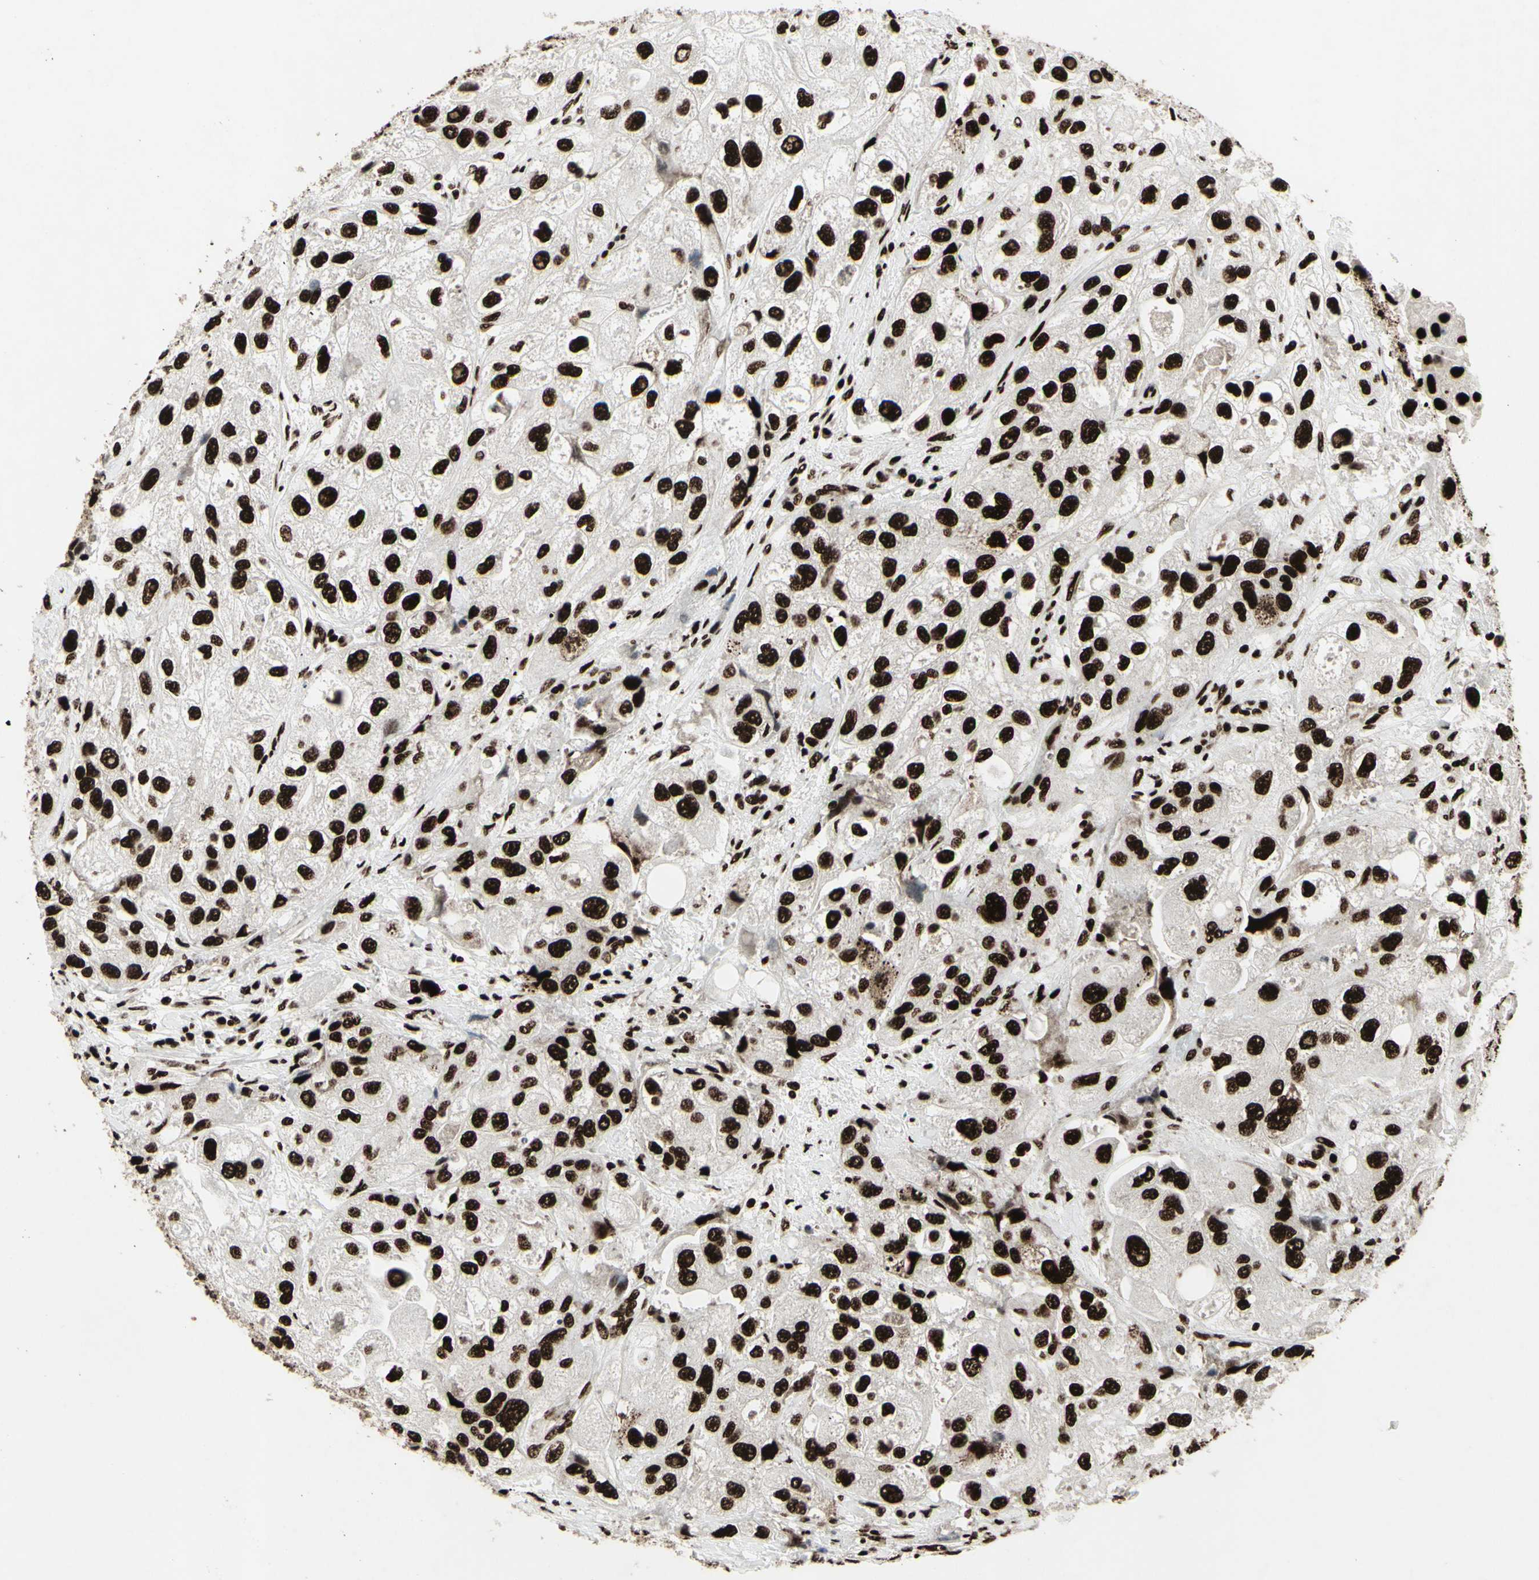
{"staining": {"intensity": "strong", "quantity": ">75%", "location": "nuclear"}, "tissue": "urothelial cancer", "cell_type": "Tumor cells", "image_type": "cancer", "snomed": [{"axis": "morphology", "description": "Urothelial carcinoma, High grade"}, {"axis": "topography", "description": "Urinary bladder"}], "caption": "Immunohistochemistry (IHC) image of high-grade urothelial carcinoma stained for a protein (brown), which shows high levels of strong nuclear positivity in about >75% of tumor cells.", "gene": "U2AF2", "patient": {"sex": "female", "age": 64}}